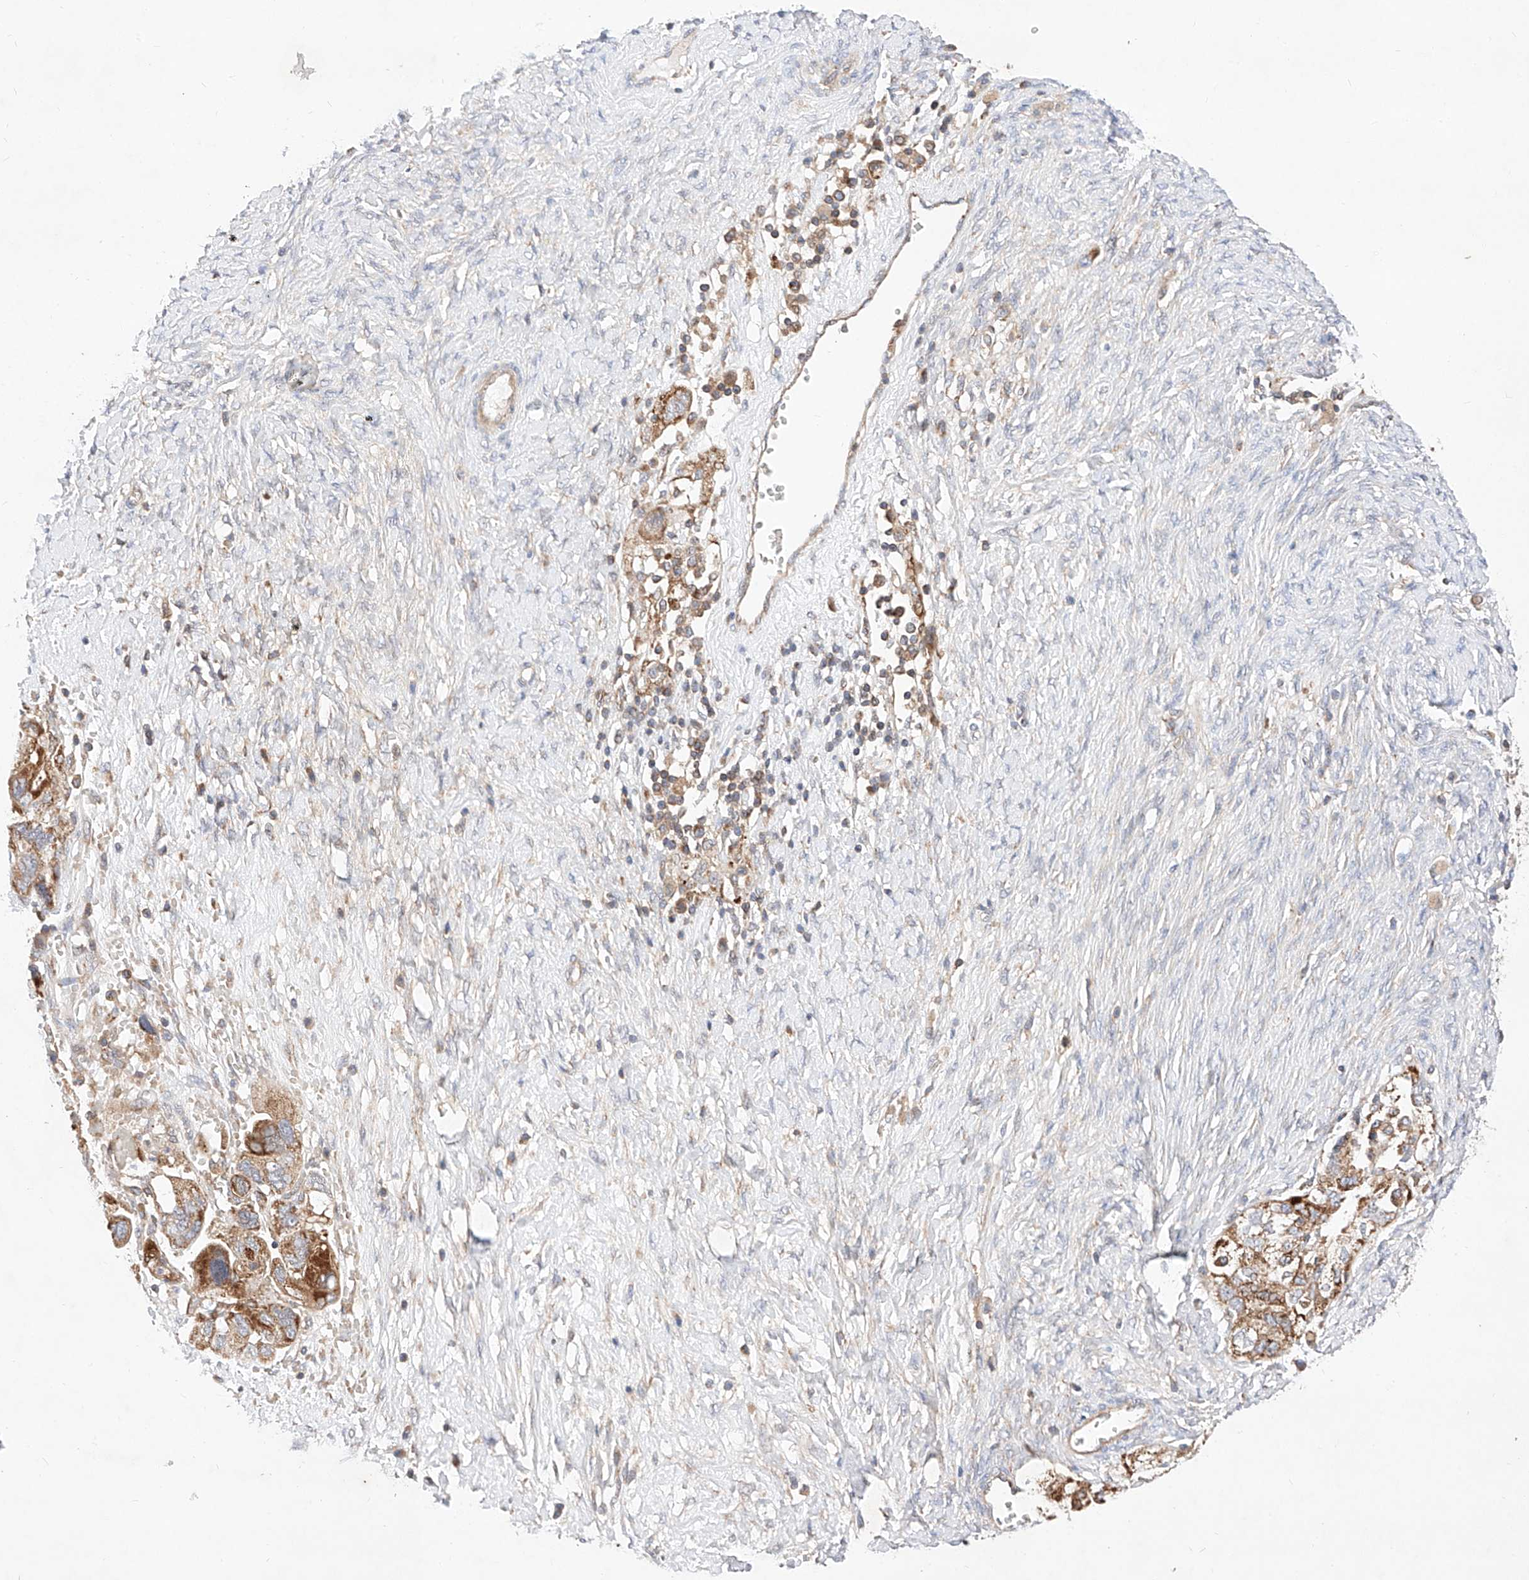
{"staining": {"intensity": "moderate", "quantity": ">75%", "location": "cytoplasmic/membranous"}, "tissue": "ovarian cancer", "cell_type": "Tumor cells", "image_type": "cancer", "snomed": [{"axis": "morphology", "description": "Carcinoma, NOS"}, {"axis": "morphology", "description": "Cystadenocarcinoma, serous, NOS"}, {"axis": "topography", "description": "Ovary"}], "caption": "This histopathology image exhibits immunohistochemistry (IHC) staining of human ovarian cancer (serous cystadenocarcinoma), with medium moderate cytoplasmic/membranous positivity in about >75% of tumor cells.", "gene": "NR1D1", "patient": {"sex": "female", "age": 69}}